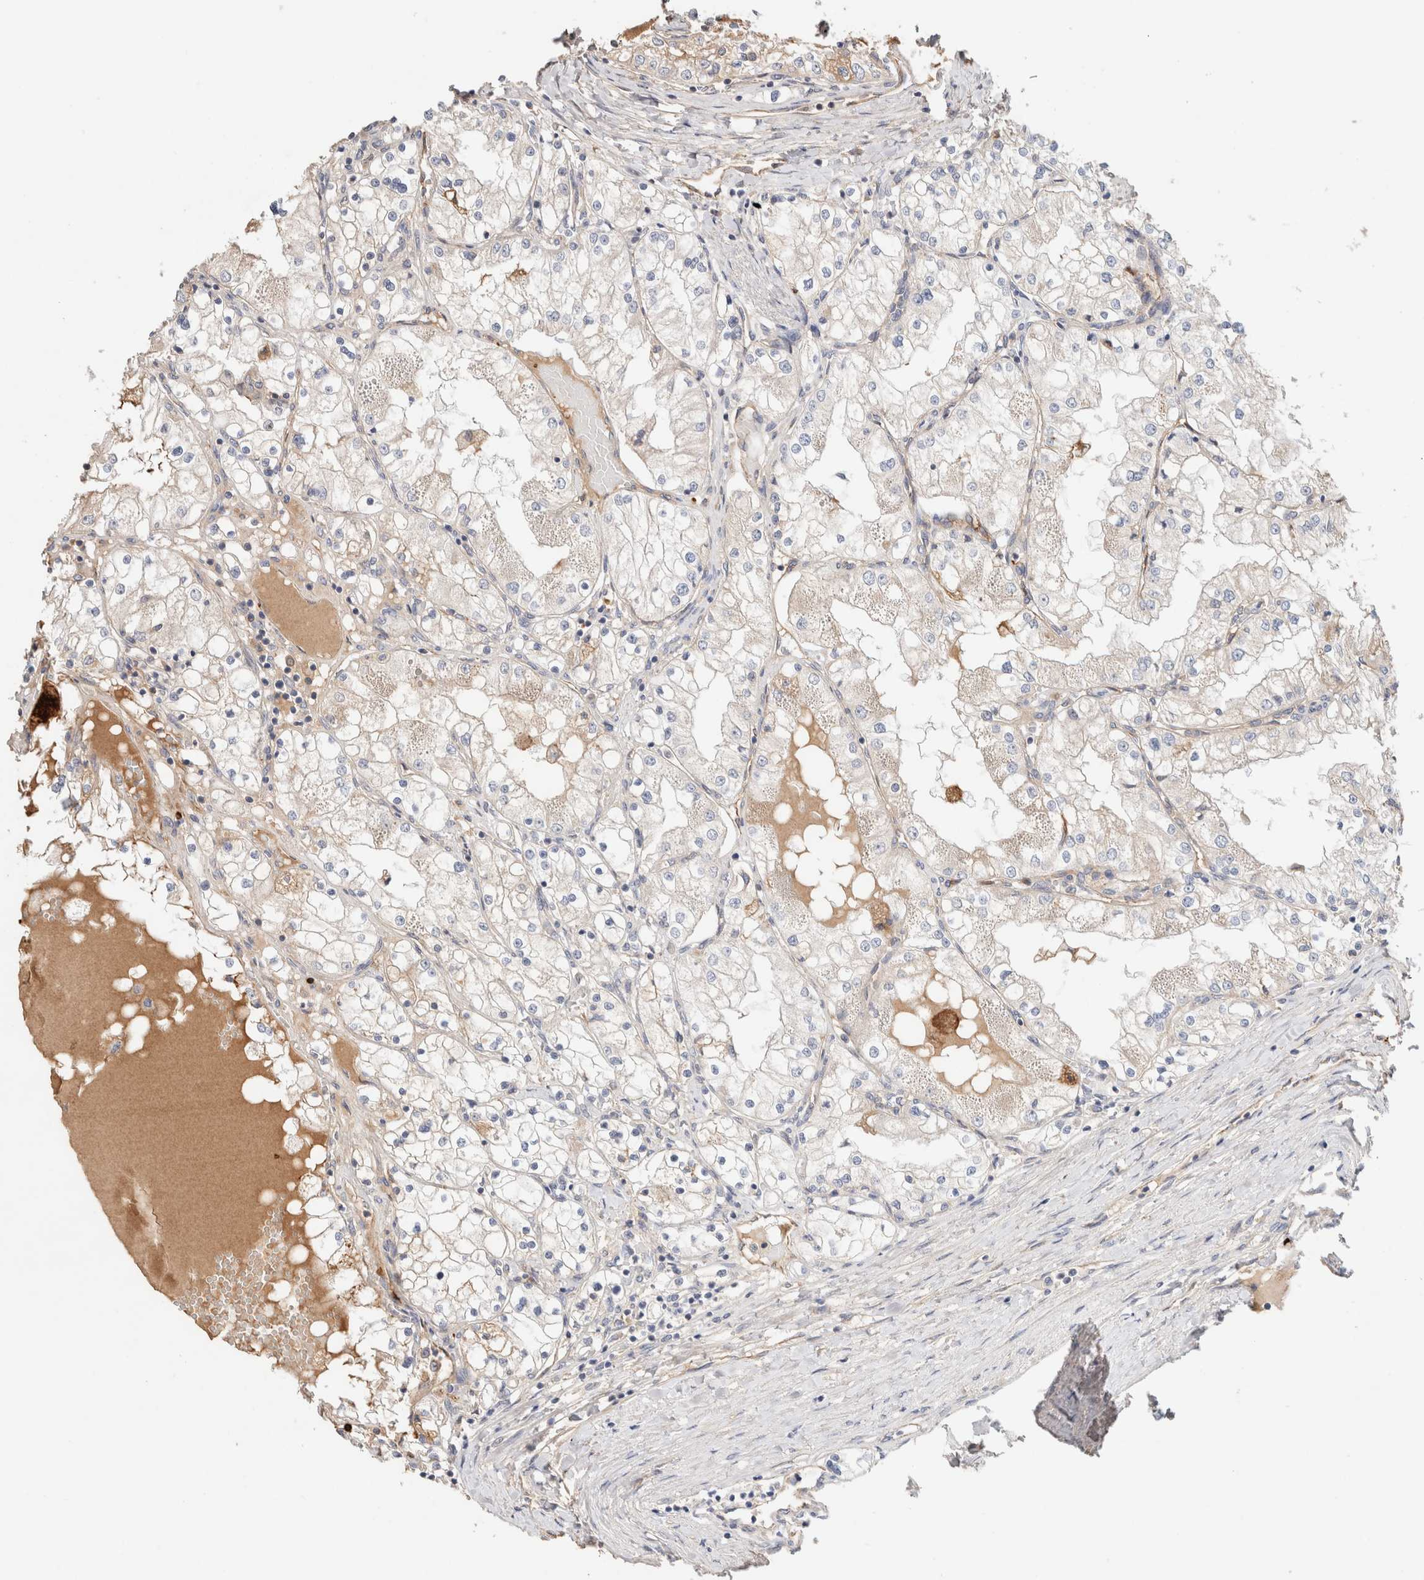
{"staining": {"intensity": "weak", "quantity": "<25%", "location": "cytoplasmic/membranous"}, "tissue": "renal cancer", "cell_type": "Tumor cells", "image_type": "cancer", "snomed": [{"axis": "morphology", "description": "Adenocarcinoma, NOS"}, {"axis": "topography", "description": "Kidney"}], "caption": "The micrograph displays no staining of tumor cells in adenocarcinoma (renal).", "gene": "PROS1", "patient": {"sex": "male", "age": 68}}